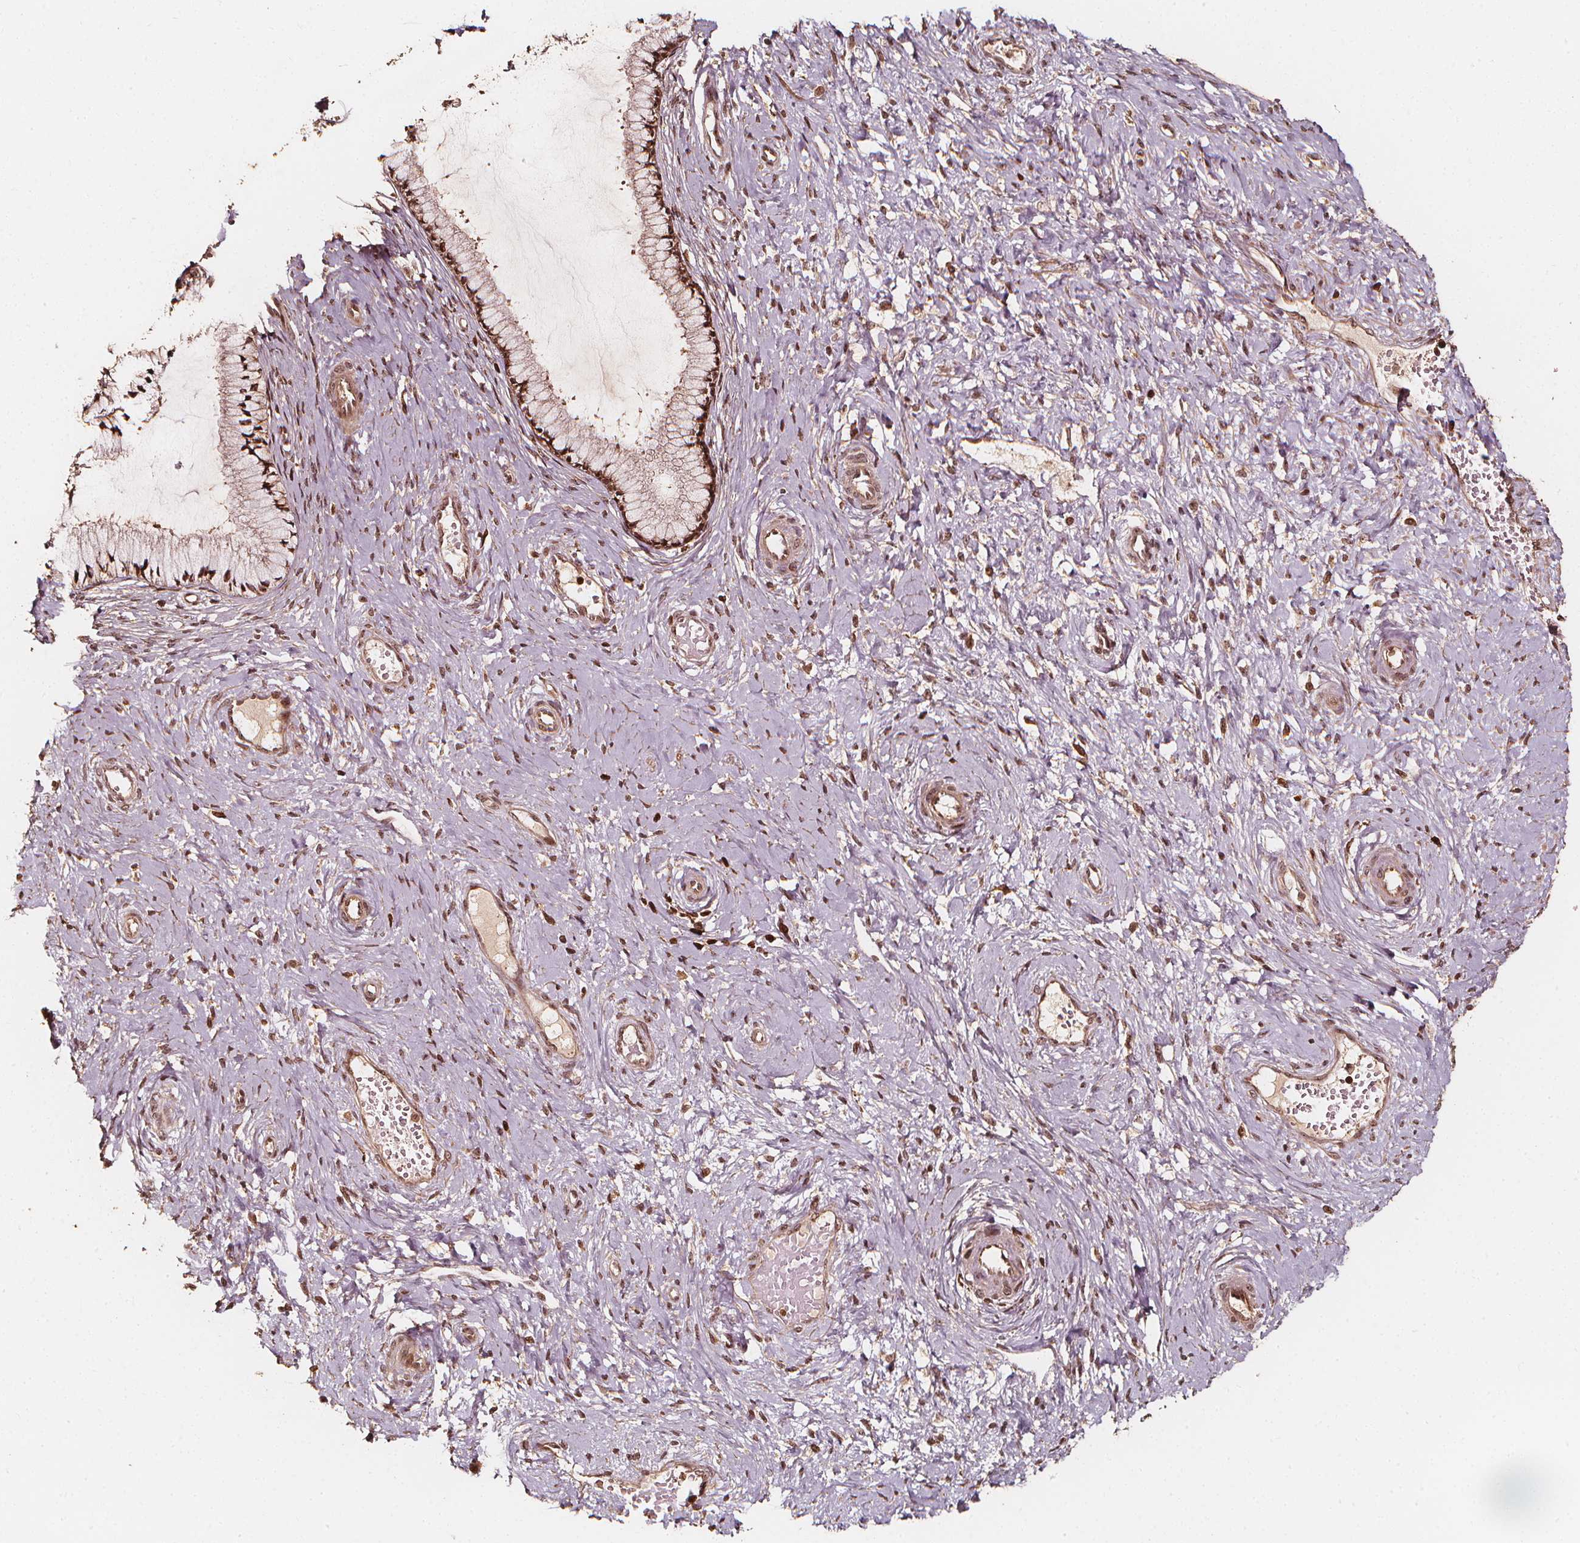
{"staining": {"intensity": "strong", "quantity": ">75%", "location": "nuclear"}, "tissue": "cervix", "cell_type": "Glandular cells", "image_type": "normal", "snomed": [{"axis": "morphology", "description": "Normal tissue, NOS"}, {"axis": "topography", "description": "Cervix"}], "caption": "This histopathology image exhibits IHC staining of normal human cervix, with high strong nuclear staining in about >75% of glandular cells.", "gene": "EXOSC9", "patient": {"sex": "female", "age": 37}}